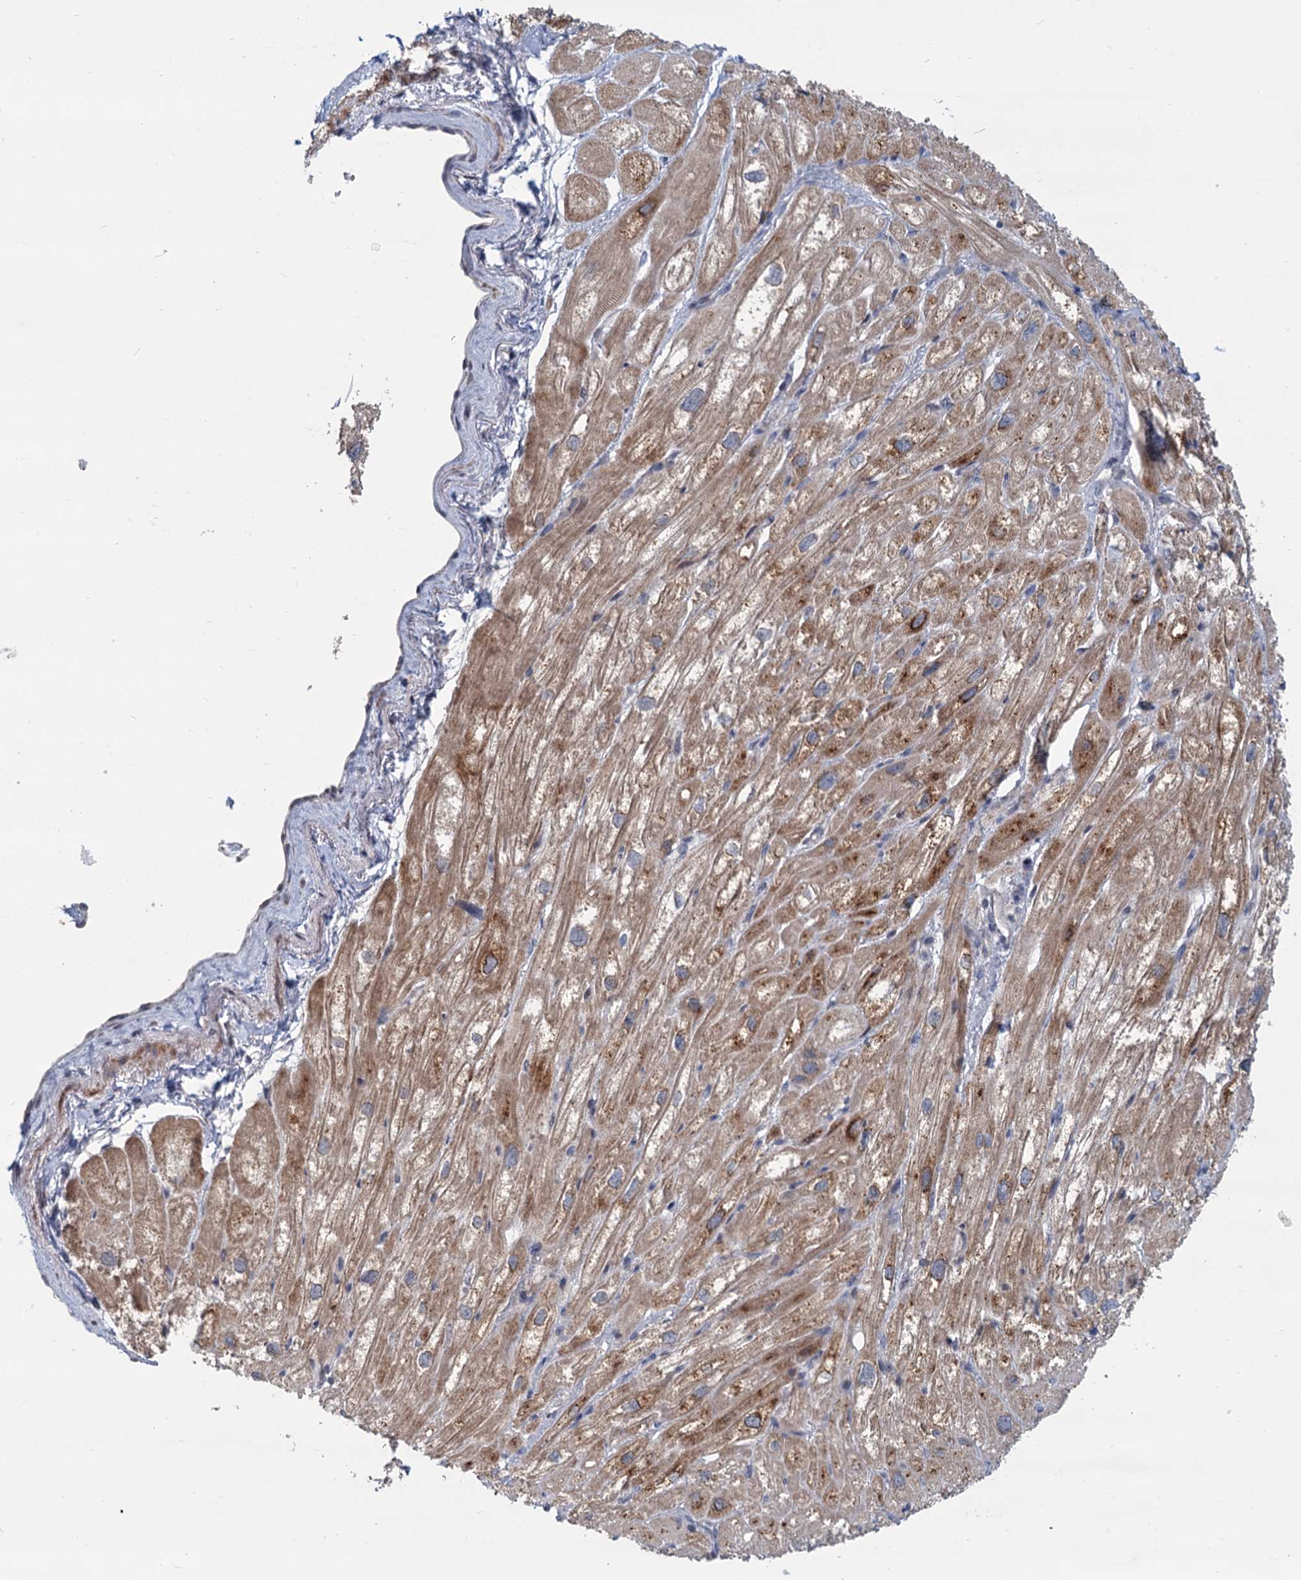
{"staining": {"intensity": "moderate", "quantity": "<25%", "location": "cytoplasmic/membranous"}, "tissue": "heart muscle", "cell_type": "Cardiomyocytes", "image_type": "normal", "snomed": [{"axis": "morphology", "description": "Normal tissue, NOS"}, {"axis": "topography", "description": "Heart"}], "caption": "Immunohistochemical staining of unremarkable human heart muscle demonstrates moderate cytoplasmic/membranous protein staining in approximately <25% of cardiomyocytes. (Brightfield microscopy of DAB IHC at high magnification).", "gene": "STAP1", "patient": {"sex": "male", "age": 50}}